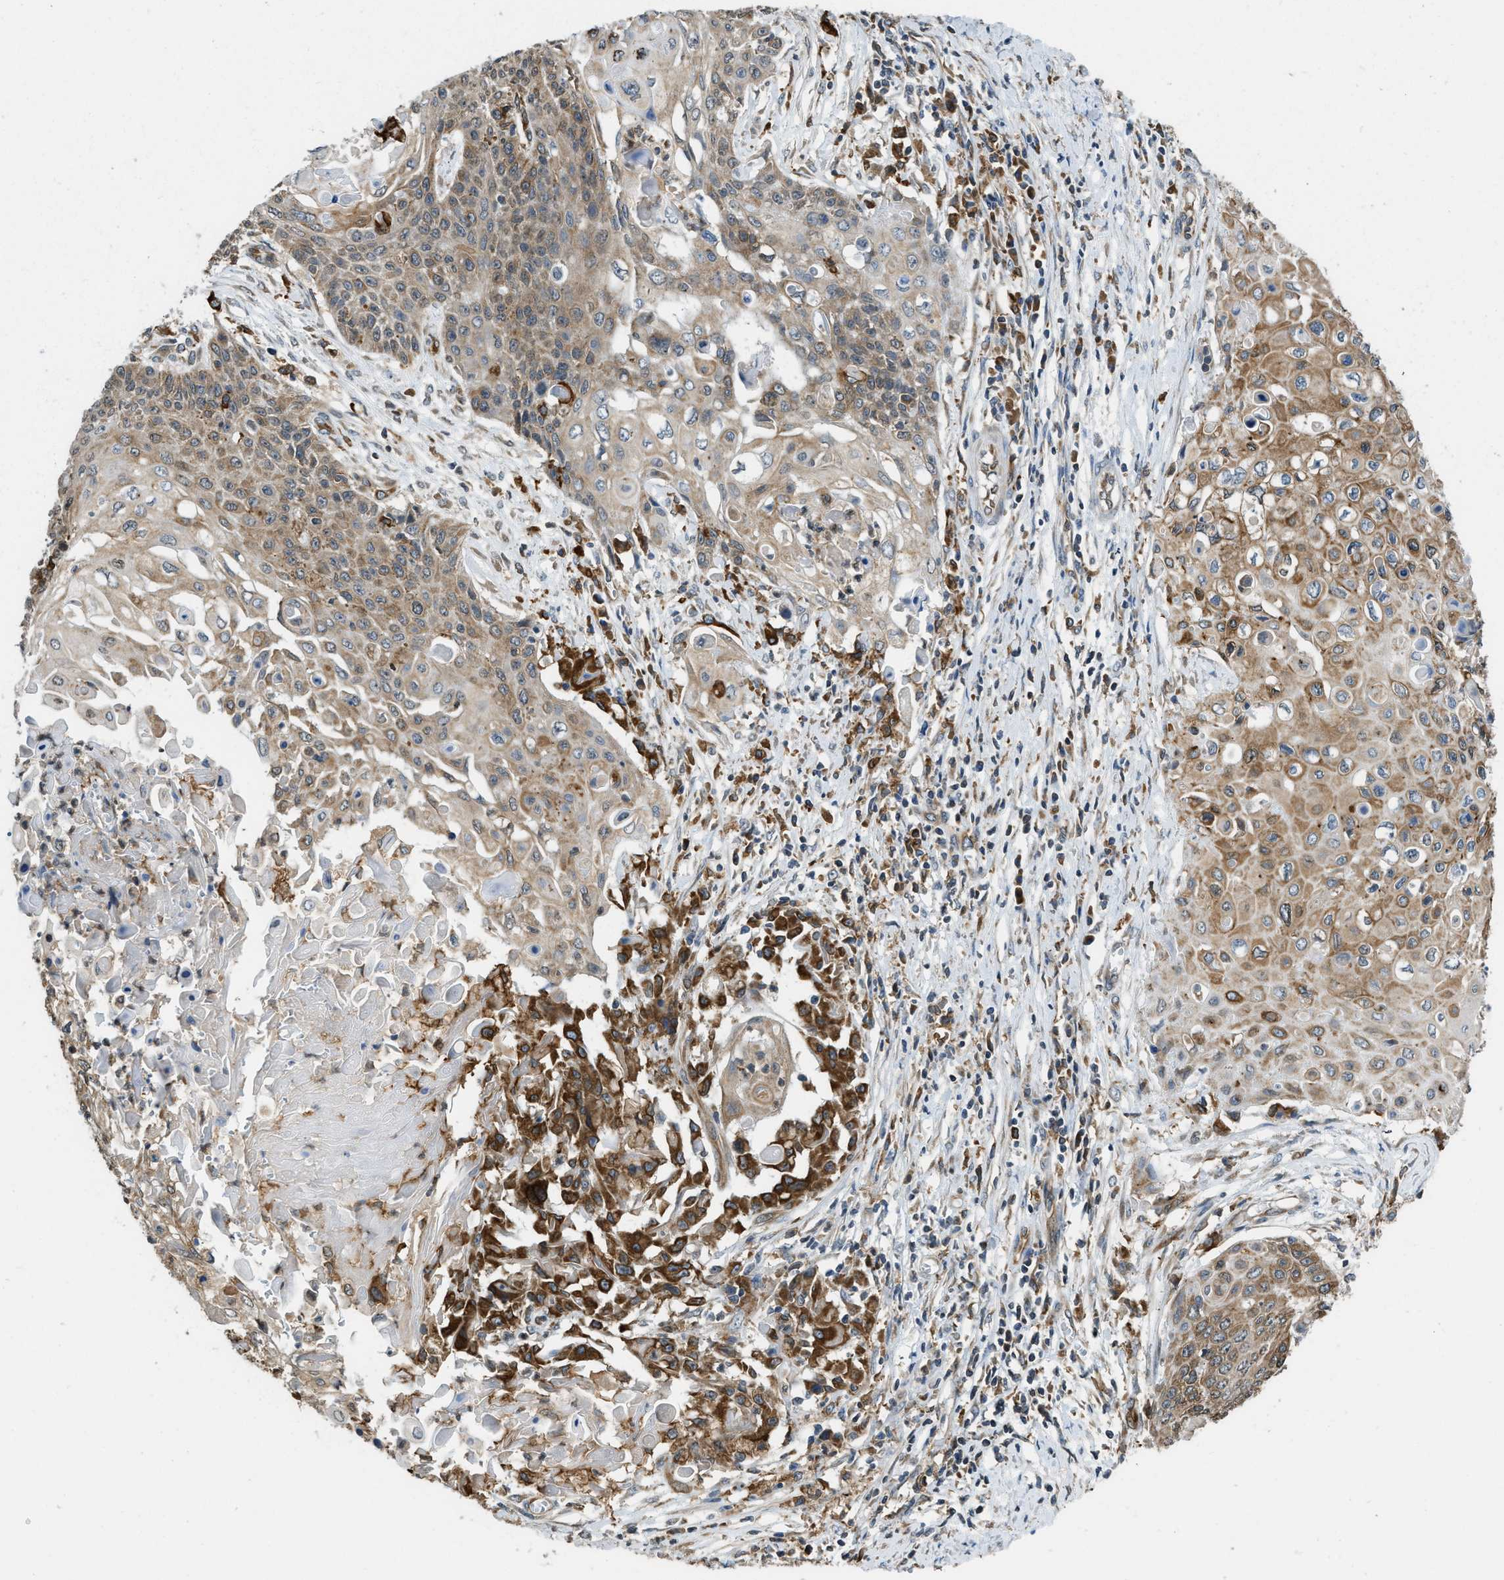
{"staining": {"intensity": "moderate", "quantity": ">75%", "location": "cytoplasmic/membranous"}, "tissue": "cervical cancer", "cell_type": "Tumor cells", "image_type": "cancer", "snomed": [{"axis": "morphology", "description": "Squamous cell carcinoma, NOS"}, {"axis": "topography", "description": "Cervix"}], "caption": "High-magnification brightfield microscopy of squamous cell carcinoma (cervical) stained with DAB (3,3'-diaminobenzidine) (brown) and counterstained with hematoxylin (blue). tumor cells exhibit moderate cytoplasmic/membranous staining is appreciated in about>75% of cells.", "gene": "BCAP31", "patient": {"sex": "female", "age": 39}}